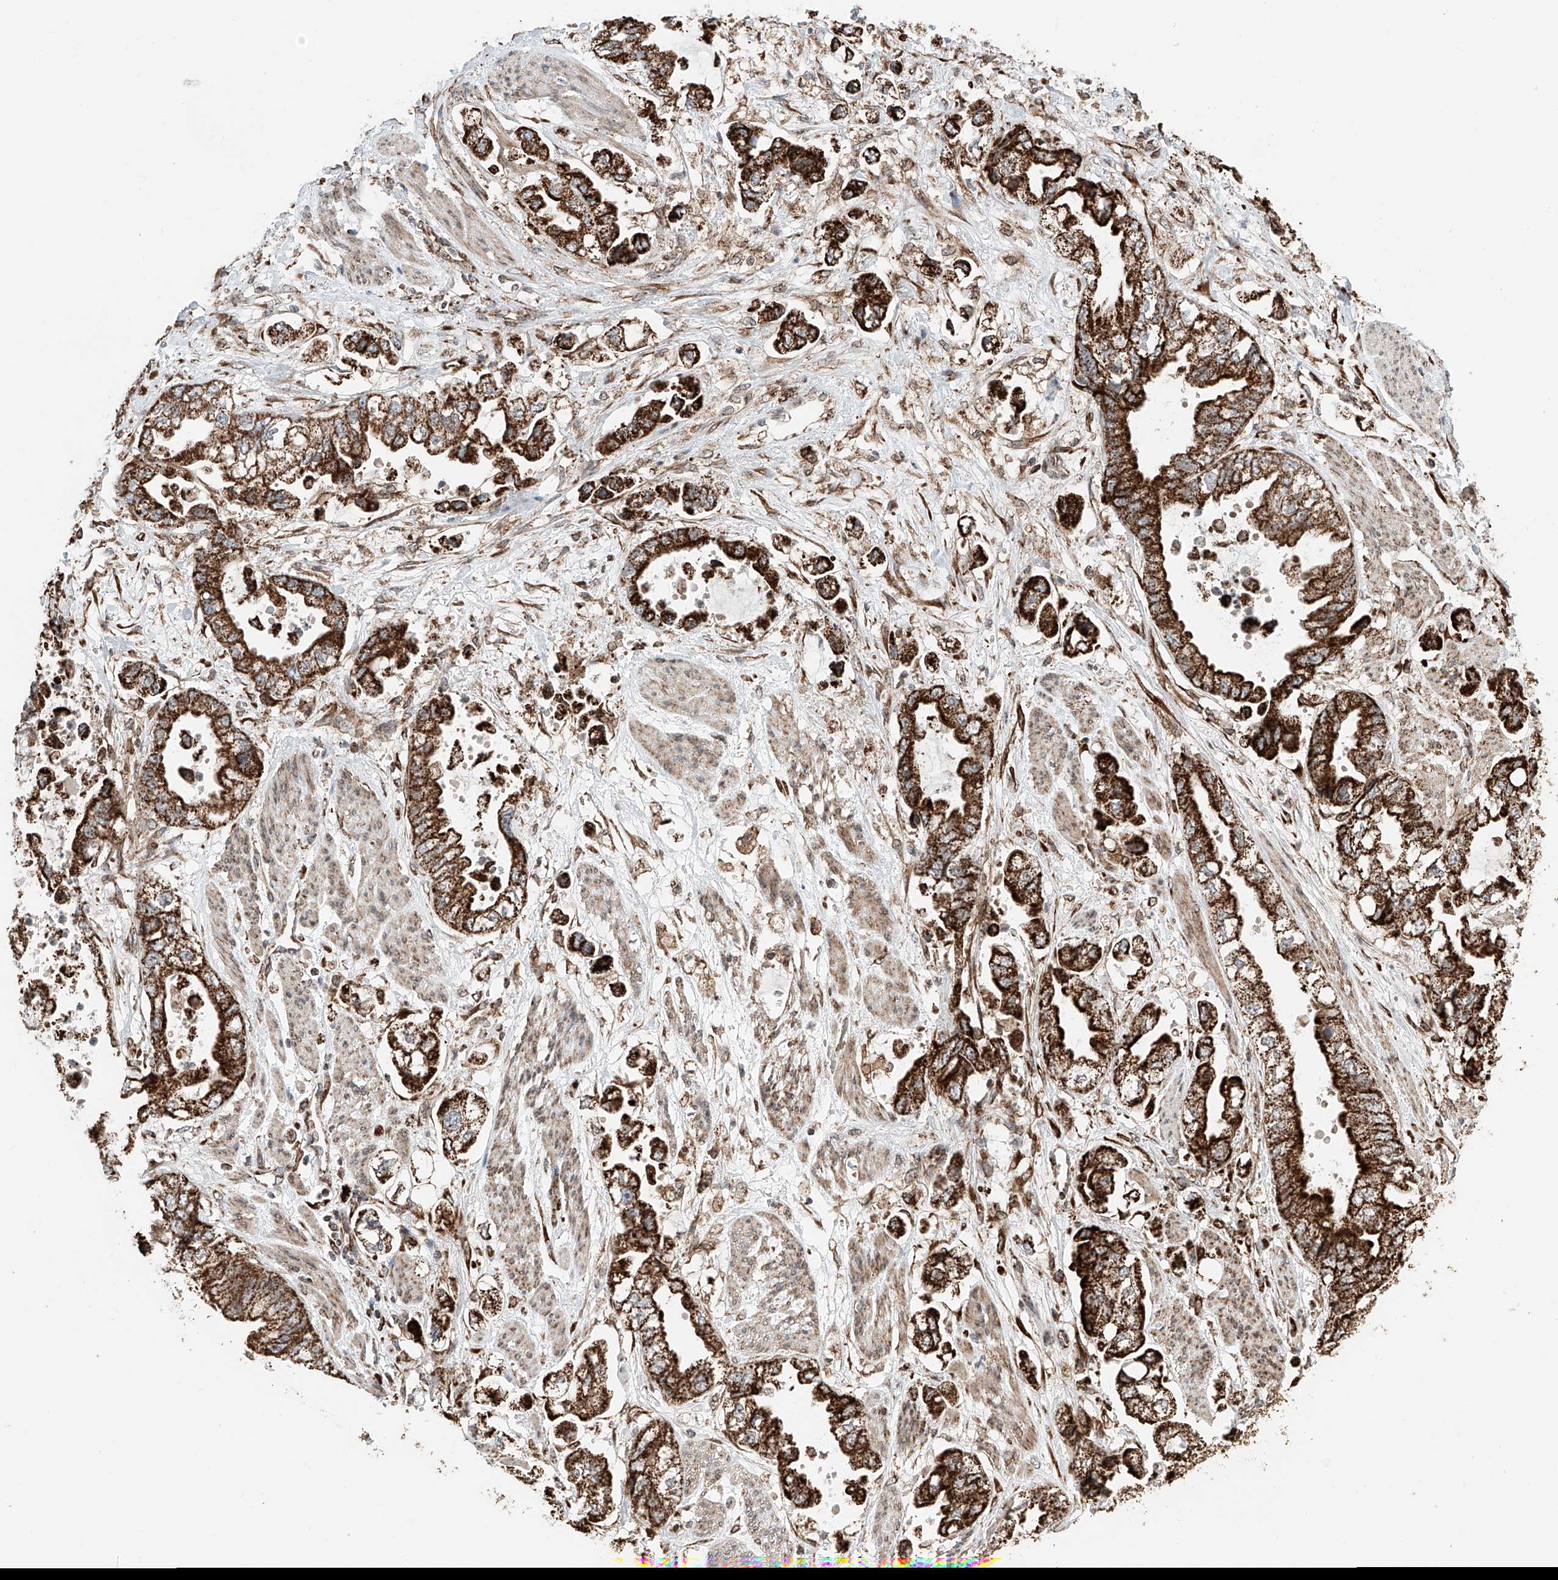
{"staining": {"intensity": "strong", "quantity": ">75%", "location": "cytoplasmic/membranous"}, "tissue": "stomach cancer", "cell_type": "Tumor cells", "image_type": "cancer", "snomed": [{"axis": "morphology", "description": "Adenocarcinoma, NOS"}, {"axis": "topography", "description": "Stomach"}], "caption": "DAB (3,3'-diaminobenzidine) immunohistochemical staining of human stomach cancer reveals strong cytoplasmic/membranous protein positivity in approximately >75% of tumor cells. (Stains: DAB in brown, nuclei in blue, Microscopy: brightfield microscopy at high magnification).", "gene": "ZSCAN29", "patient": {"sex": "male", "age": 62}}